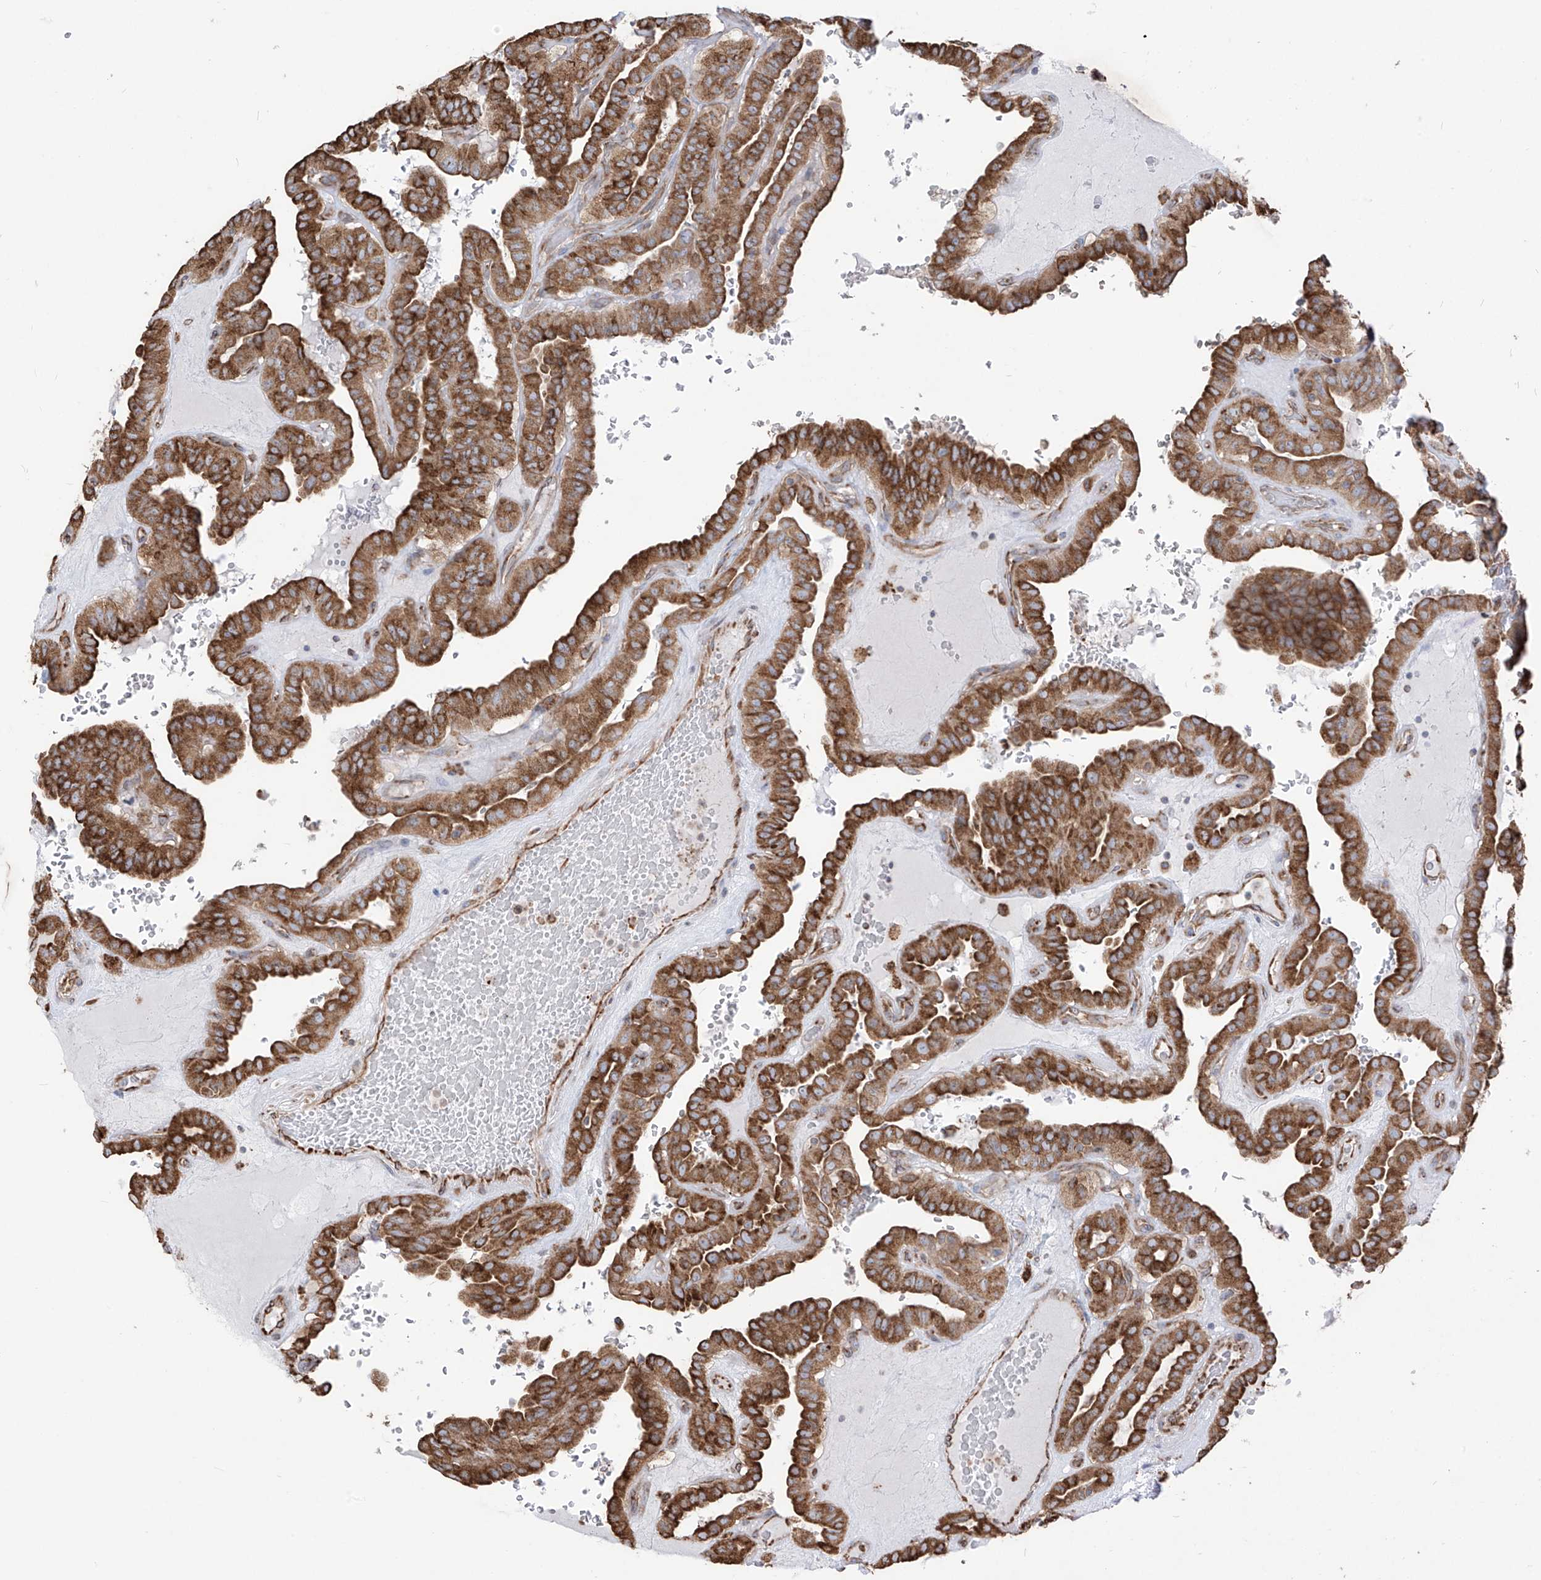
{"staining": {"intensity": "moderate", "quantity": ">75%", "location": "cytoplasmic/membranous"}, "tissue": "thyroid cancer", "cell_type": "Tumor cells", "image_type": "cancer", "snomed": [{"axis": "morphology", "description": "Papillary adenocarcinoma, NOS"}, {"axis": "topography", "description": "Thyroid gland"}], "caption": "Thyroid papillary adenocarcinoma was stained to show a protein in brown. There is medium levels of moderate cytoplasmic/membranous staining in approximately >75% of tumor cells.", "gene": "PDIA6", "patient": {"sex": "male", "age": 77}}